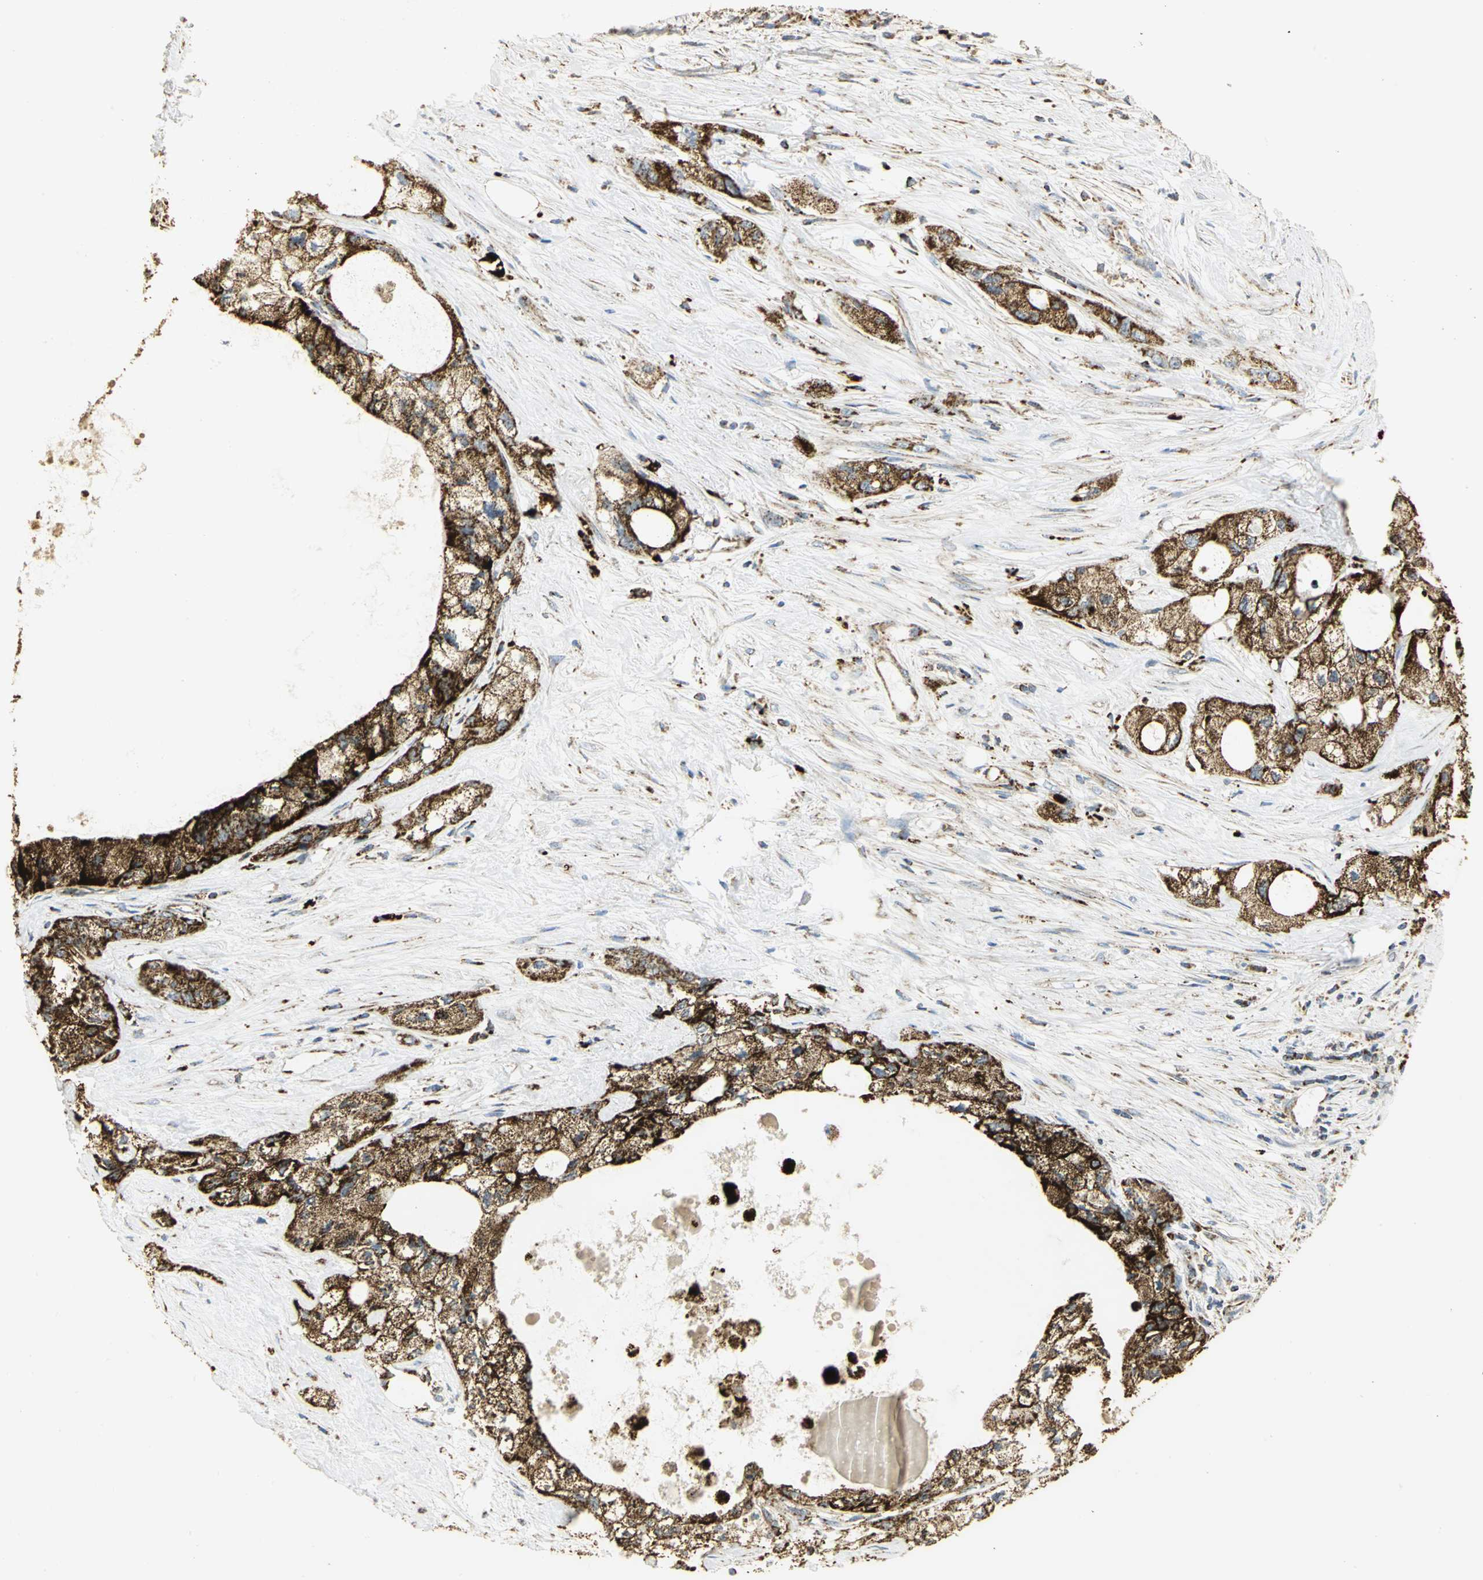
{"staining": {"intensity": "strong", "quantity": ">75%", "location": "cytoplasmic/membranous"}, "tissue": "pancreatic cancer", "cell_type": "Tumor cells", "image_type": "cancer", "snomed": [{"axis": "morphology", "description": "Adenocarcinoma, NOS"}, {"axis": "topography", "description": "Pancreas"}], "caption": "This is an image of immunohistochemistry staining of pancreatic cancer (adenocarcinoma), which shows strong expression in the cytoplasmic/membranous of tumor cells.", "gene": "VDAC1", "patient": {"sex": "male", "age": 70}}